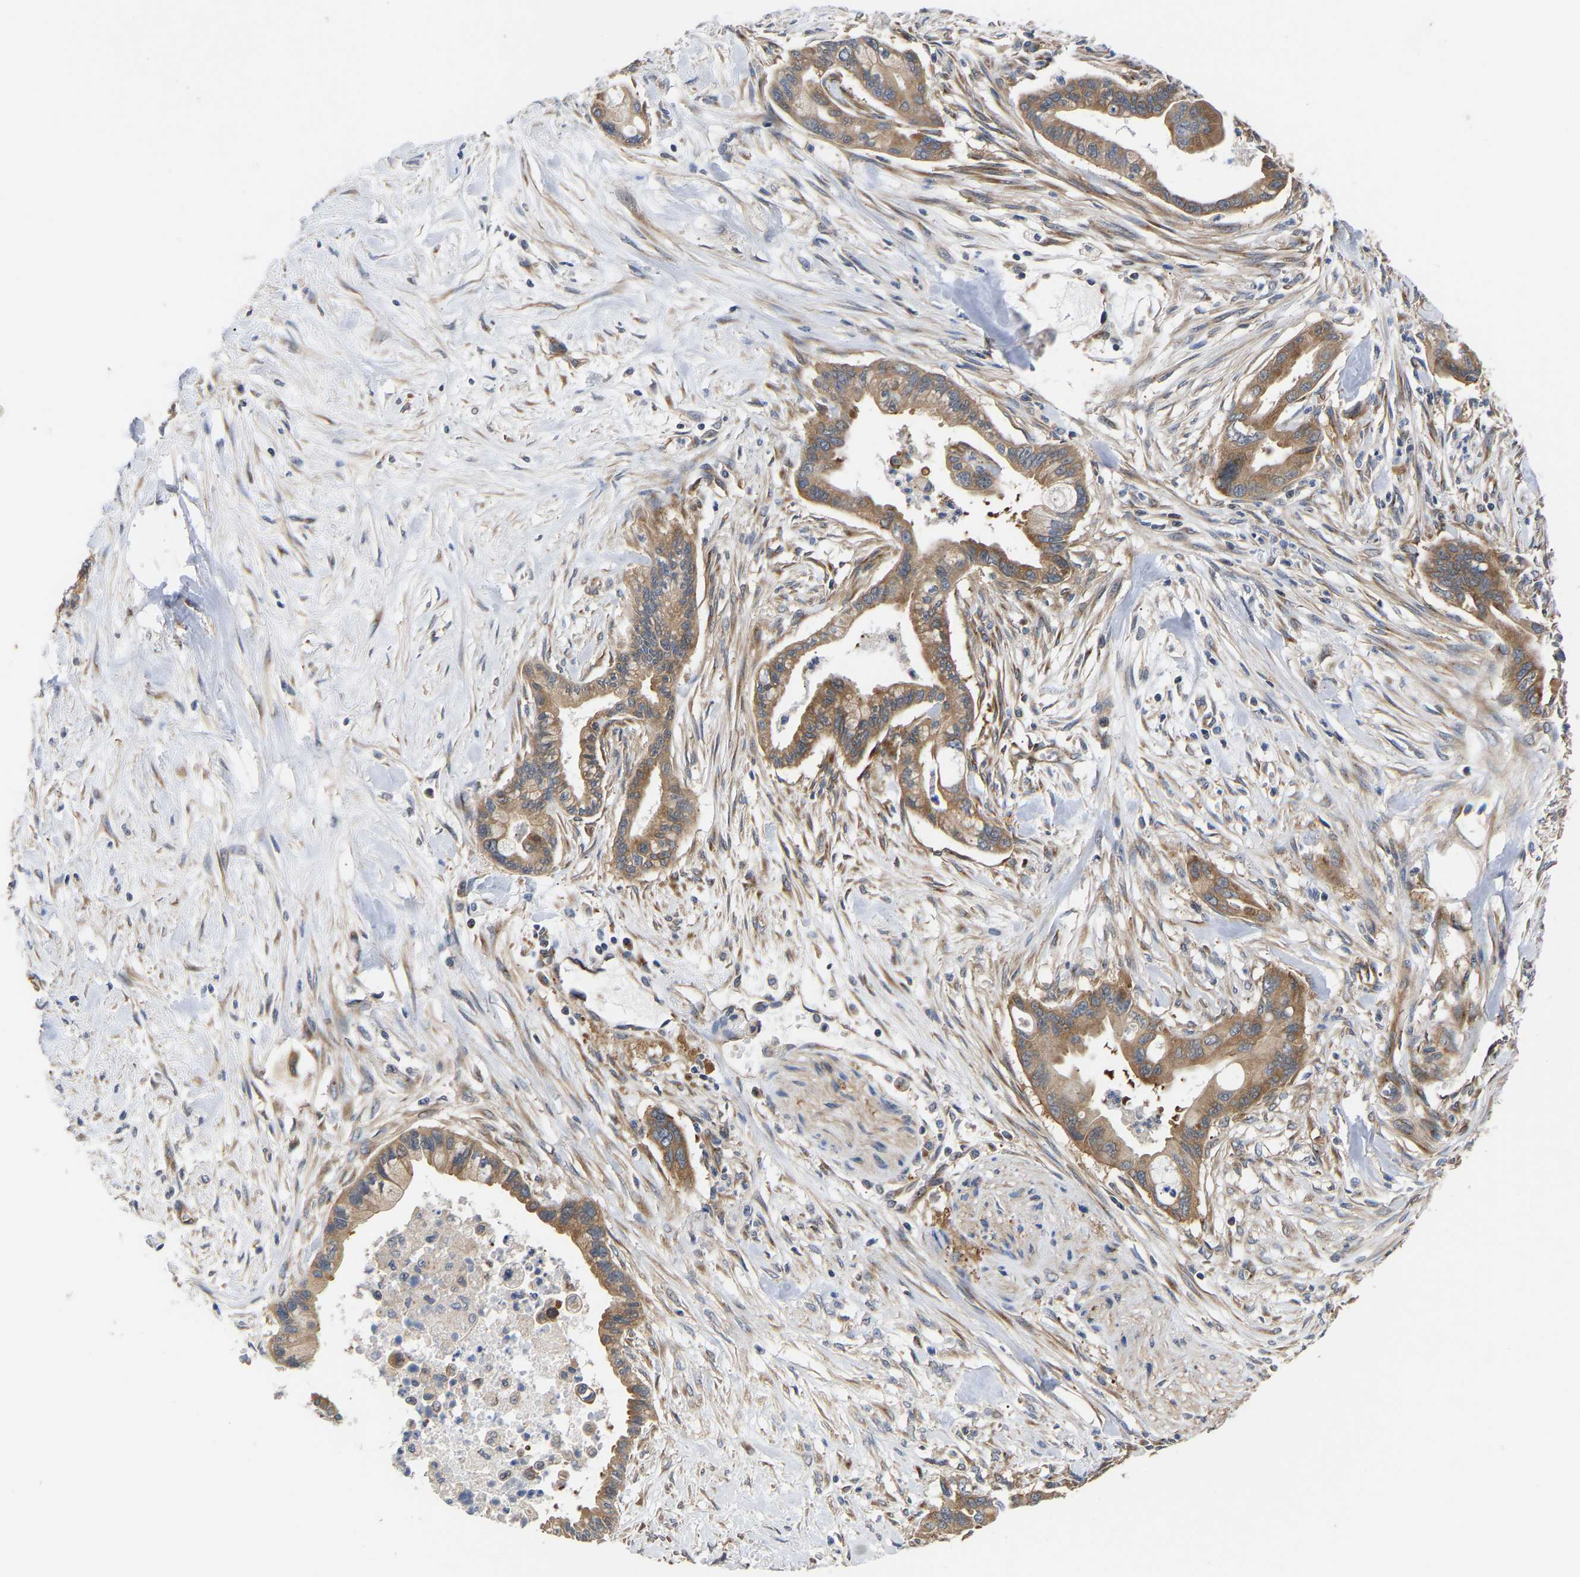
{"staining": {"intensity": "moderate", "quantity": ">75%", "location": "cytoplasmic/membranous"}, "tissue": "pancreatic cancer", "cell_type": "Tumor cells", "image_type": "cancer", "snomed": [{"axis": "morphology", "description": "Adenocarcinoma, NOS"}, {"axis": "topography", "description": "Pancreas"}], "caption": "Approximately >75% of tumor cells in pancreatic adenocarcinoma show moderate cytoplasmic/membranous protein expression as visualized by brown immunohistochemical staining.", "gene": "LAPTM4B", "patient": {"sex": "male", "age": 70}}